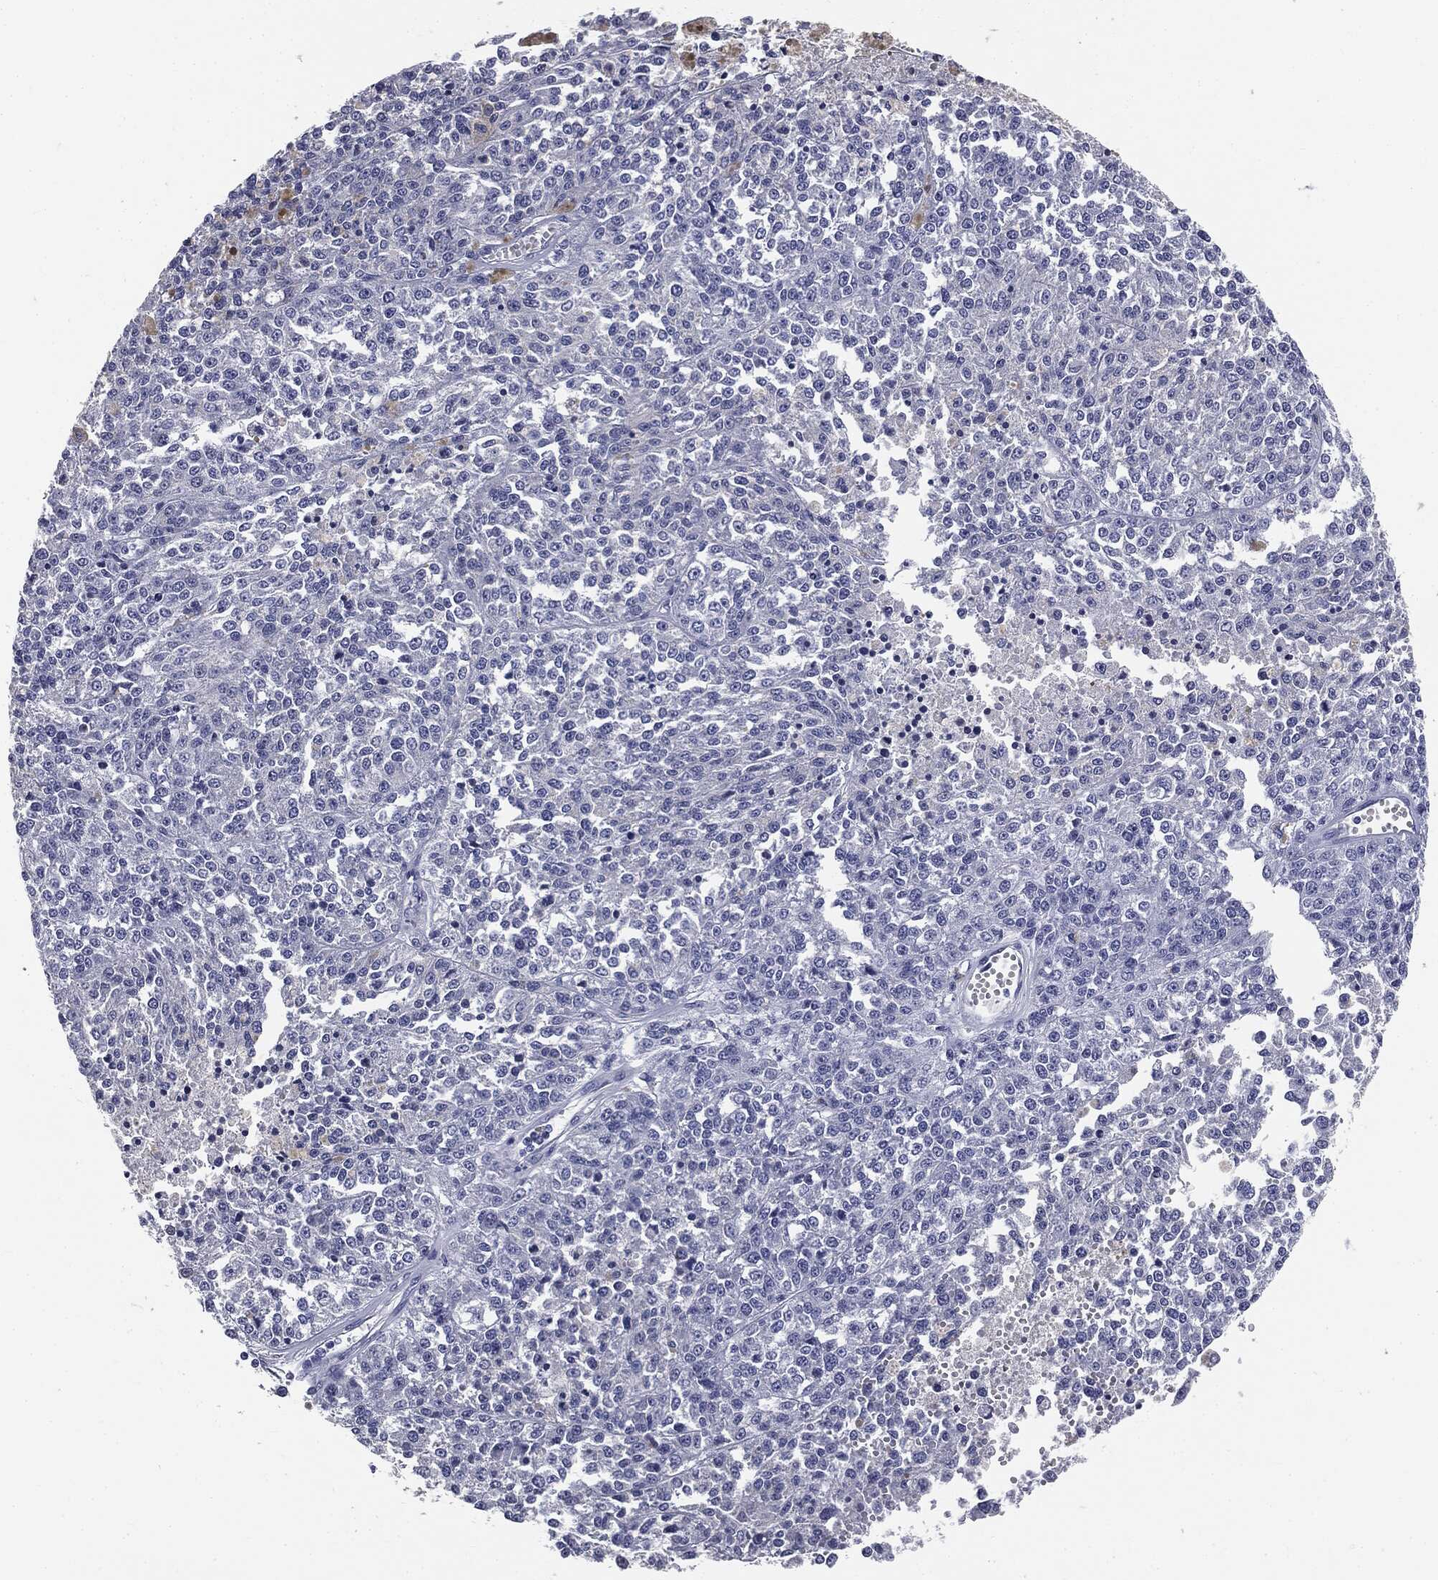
{"staining": {"intensity": "negative", "quantity": "none", "location": "none"}, "tissue": "melanoma", "cell_type": "Tumor cells", "image_type": "cancer", "snomed": [{"axis": "morphology", "description": "Malignant melanoma, Metastatic site"}, {"axis": "topography", "description": "Lymph node"}], "caption": "Malignant melanoma (metastatic site) stained for a protein using IHC displays no positivity tumor cells.", "gene": "AFP", "patient": {"sex": "female", "age": 64}}